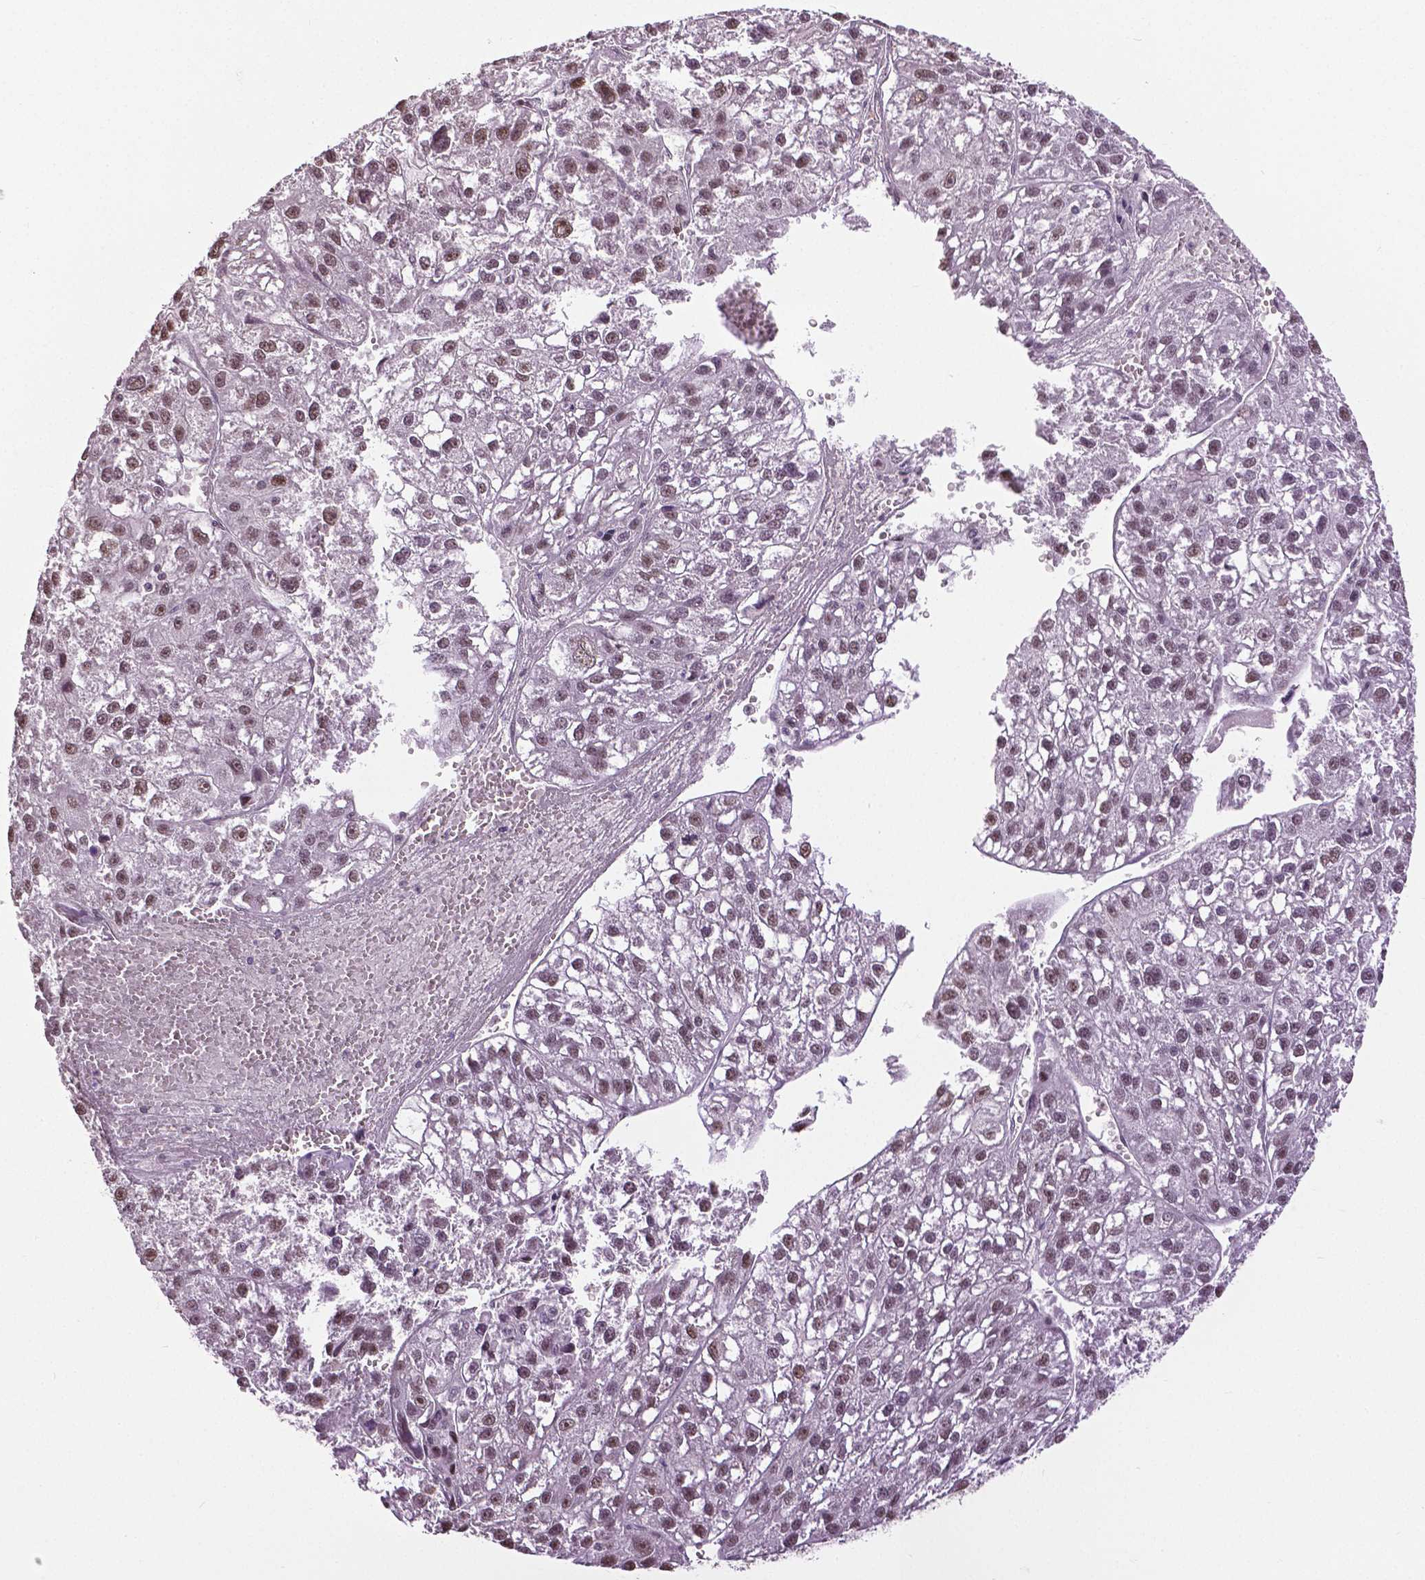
{"staining": {"intensity": "moderate", "quantity": "25%-75%", "location": "nuclear"}, "tissue": "liver cancer", "cell_type": "Tumor cells", "image_type": "cancer", "snomed": [{"axis": "morphology", "description": "Carcinoma, Hepatocellular, NOS"}, {"axis": "topography", "description": "Liver"}], "caption": "IHC (DAB (3,3'-diaminobenzidine)) staining of liver cancer (hepatocellular carcinoma) displays moderate nuclear protein expression in approximately 25%-75% of tumor cells.", "gene": "DLX5", "patient": {"sex": "female", "age": 70}}